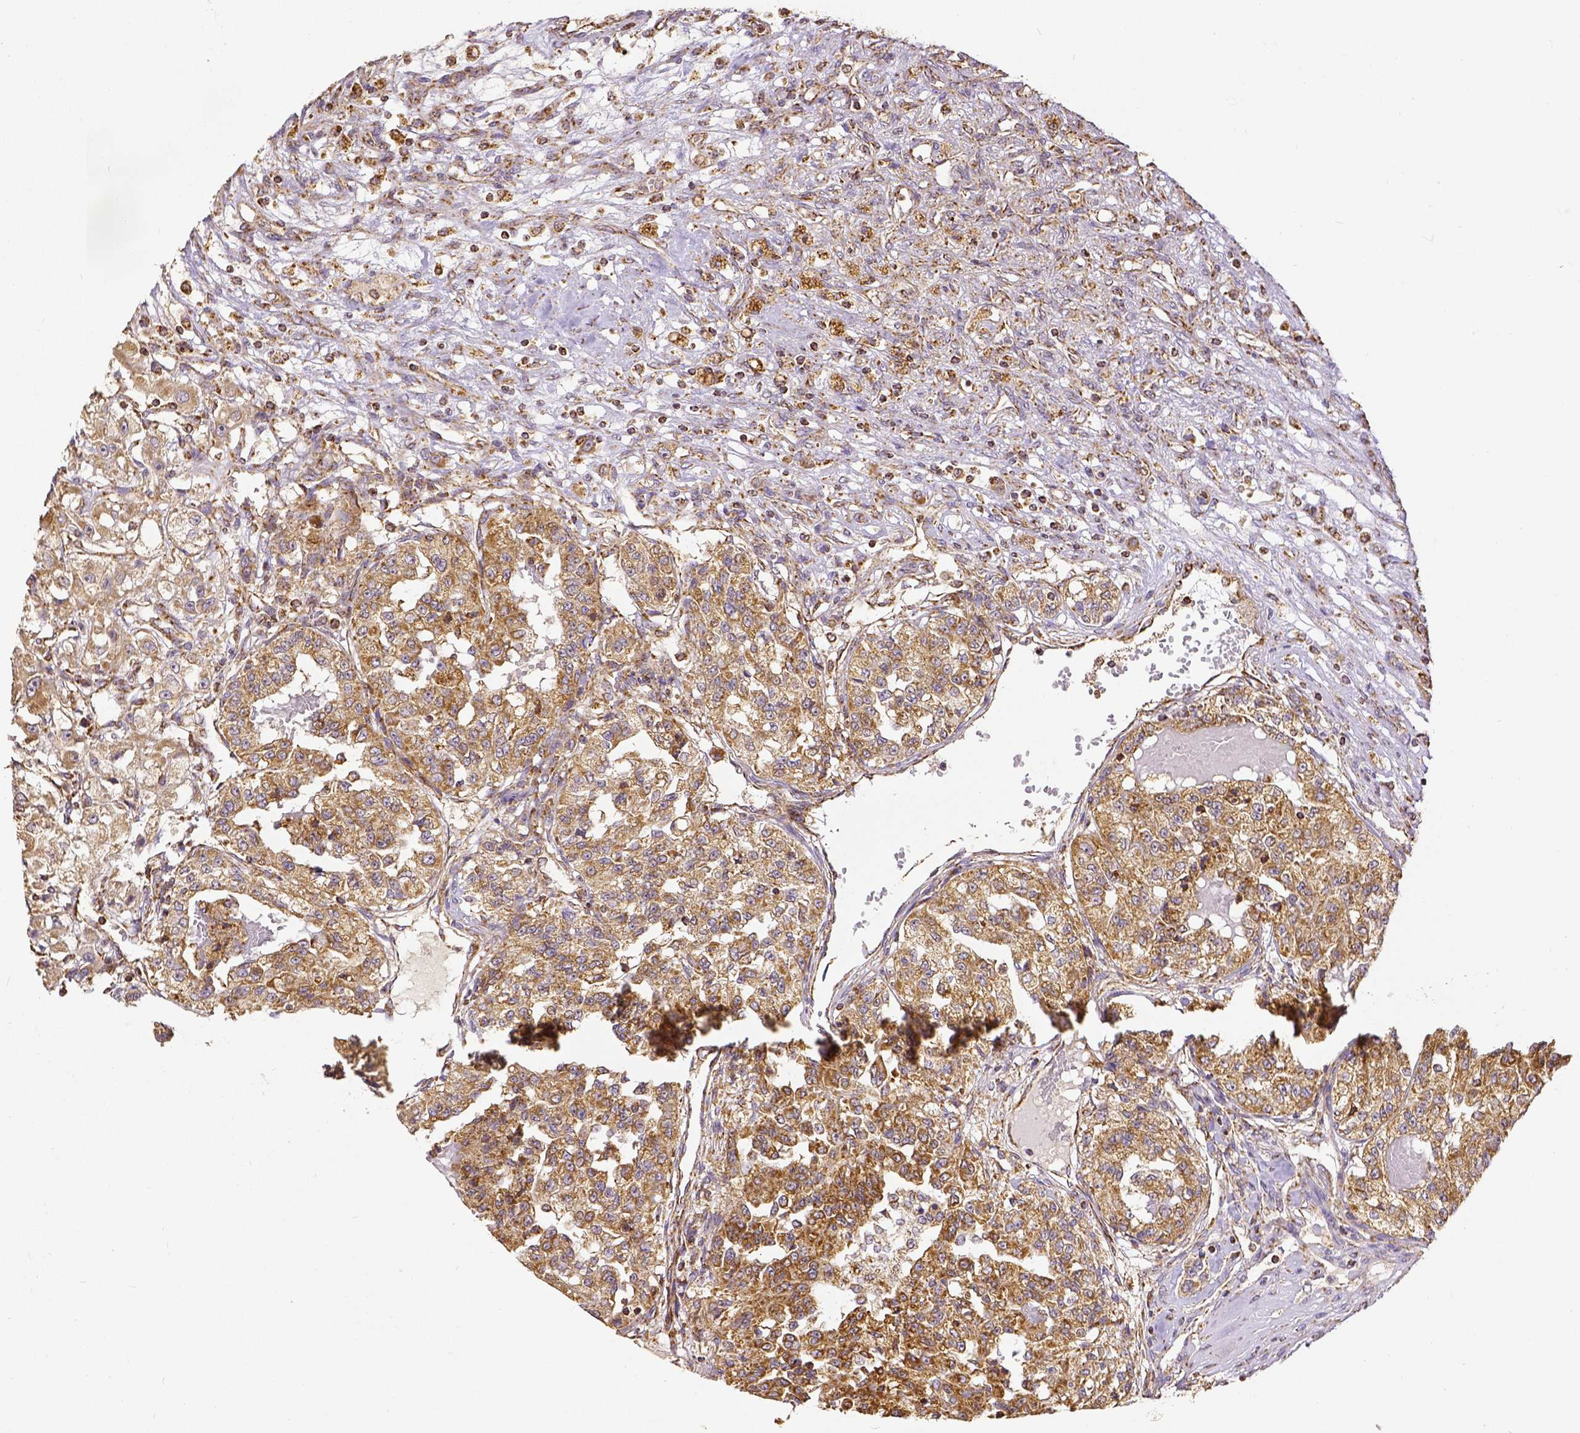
{"staining": {"intensity": "moderate", "quantity": ">75%", "location": "cytoplasmic/membranous"}, "tissue": "renal cancer", "cell_type": "Tumor cells", "image_type": "cancer", "snomed": [{"axis": "morphology", "description": "Adenocarcinoma, NOS"}, {"axis": "topography", "description": "Kidney"}], "caption": "This is a photomicrograph of immunohistochemistry (IHC) staining of renal cancer (adenocarcinoma), which shows moderate staining in the cytoplasmic/membranous of tumor cells.", "gene": "SDHB", "patient": {"sex": "female", "age": 63}}